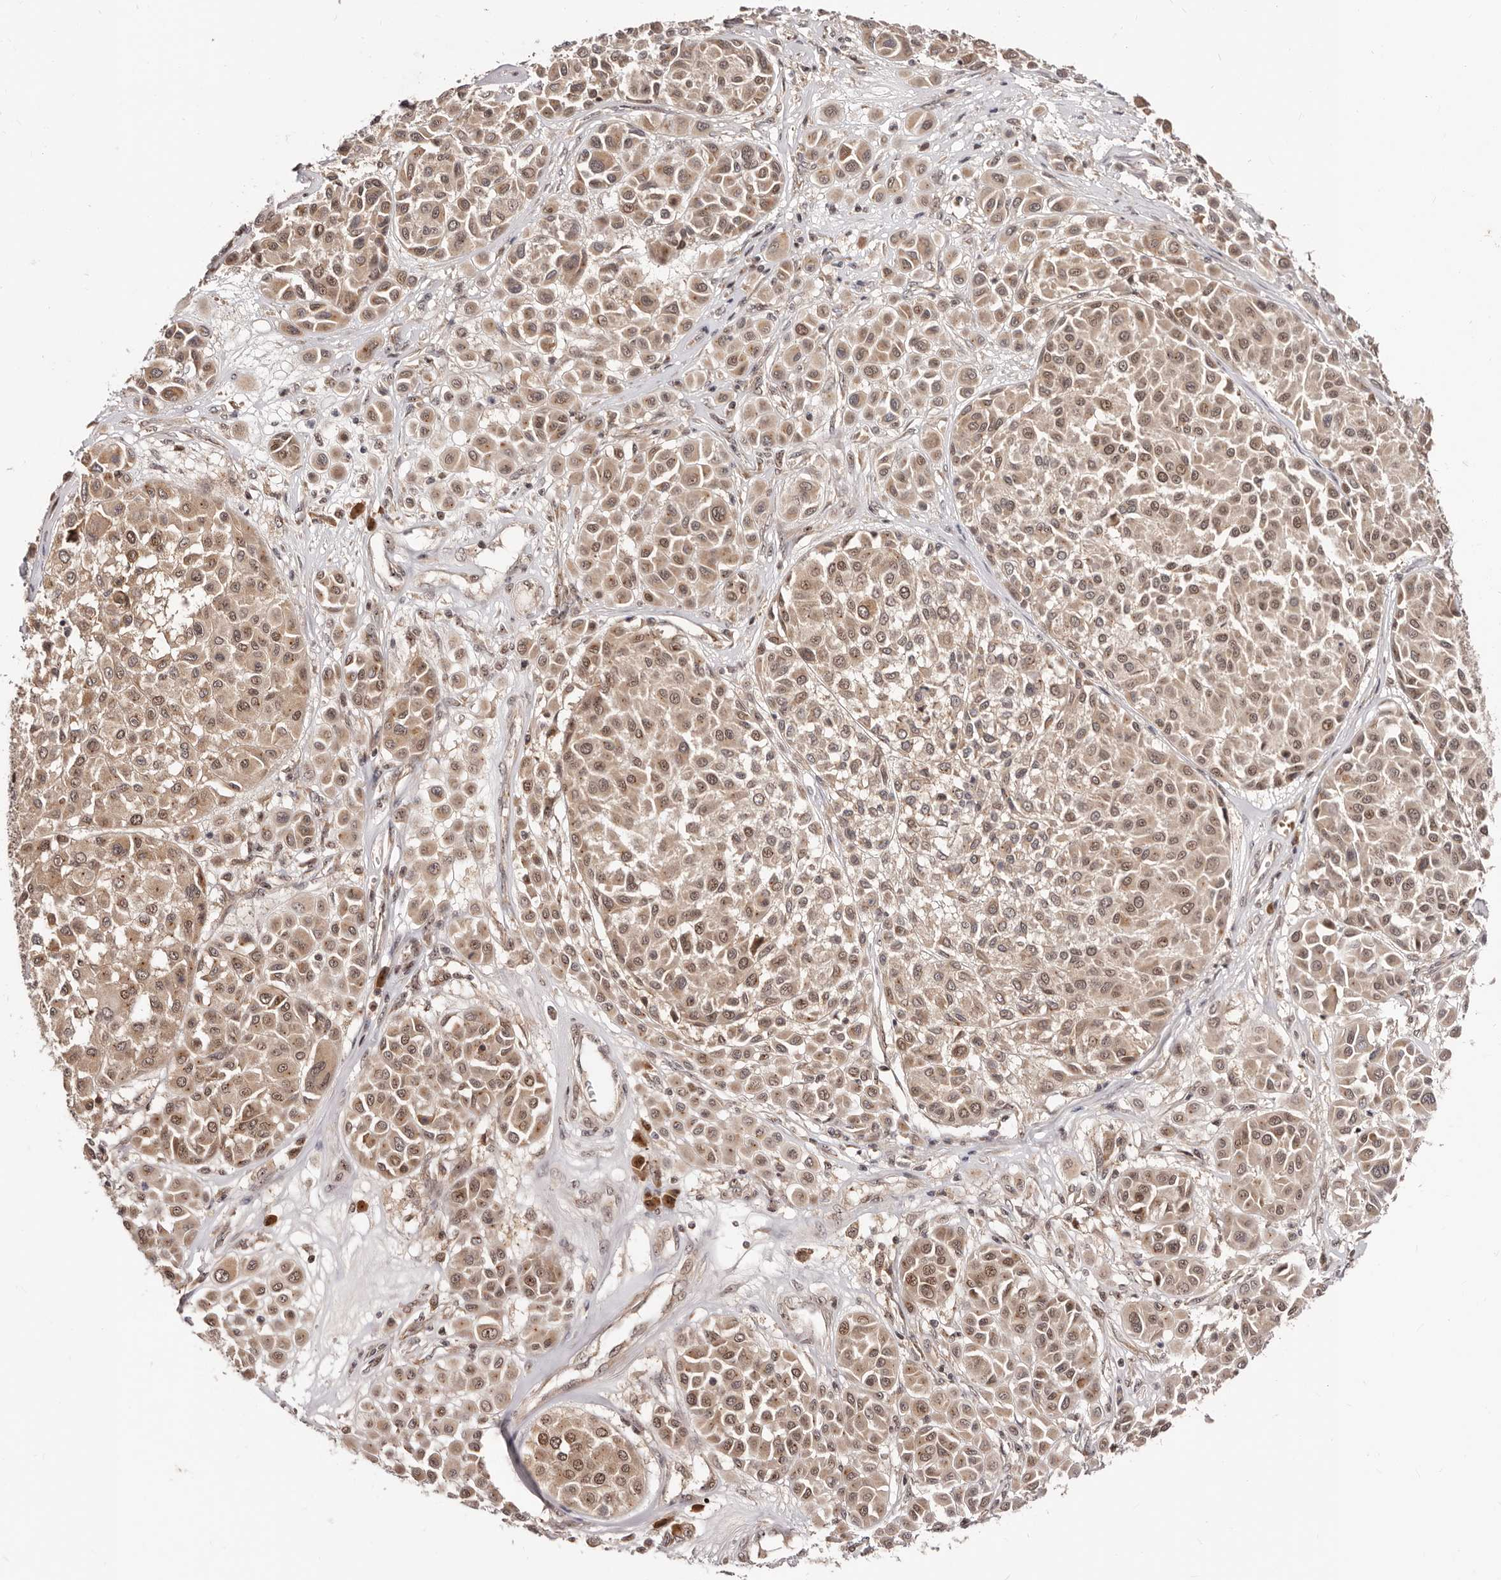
{"staining": {"intensity": "moderate", "quantity": ">75%", "location": "cytoplasmic/membranous,nuclear"}, "tissue": "melanoma", "cell_type": "Tumor cells", "image_type": "cancer", "snomed": [{"axis": "morphology", "description": "Malignant melanoma, Metastatic site"}, {"axis": "topography", "description": "Soft tissue"}], "caption": "IHC (DAB (3,3'-diaminobenzidine)) staining of melanoma shows moderate cytoplasmic/membranous and nuclear protein expression in approximately >75% of tumor cells. (IHC, brightfield microscopy, high magnification).", "gene": "APOL6", "patient": {"sex": "male", "age": 41}}